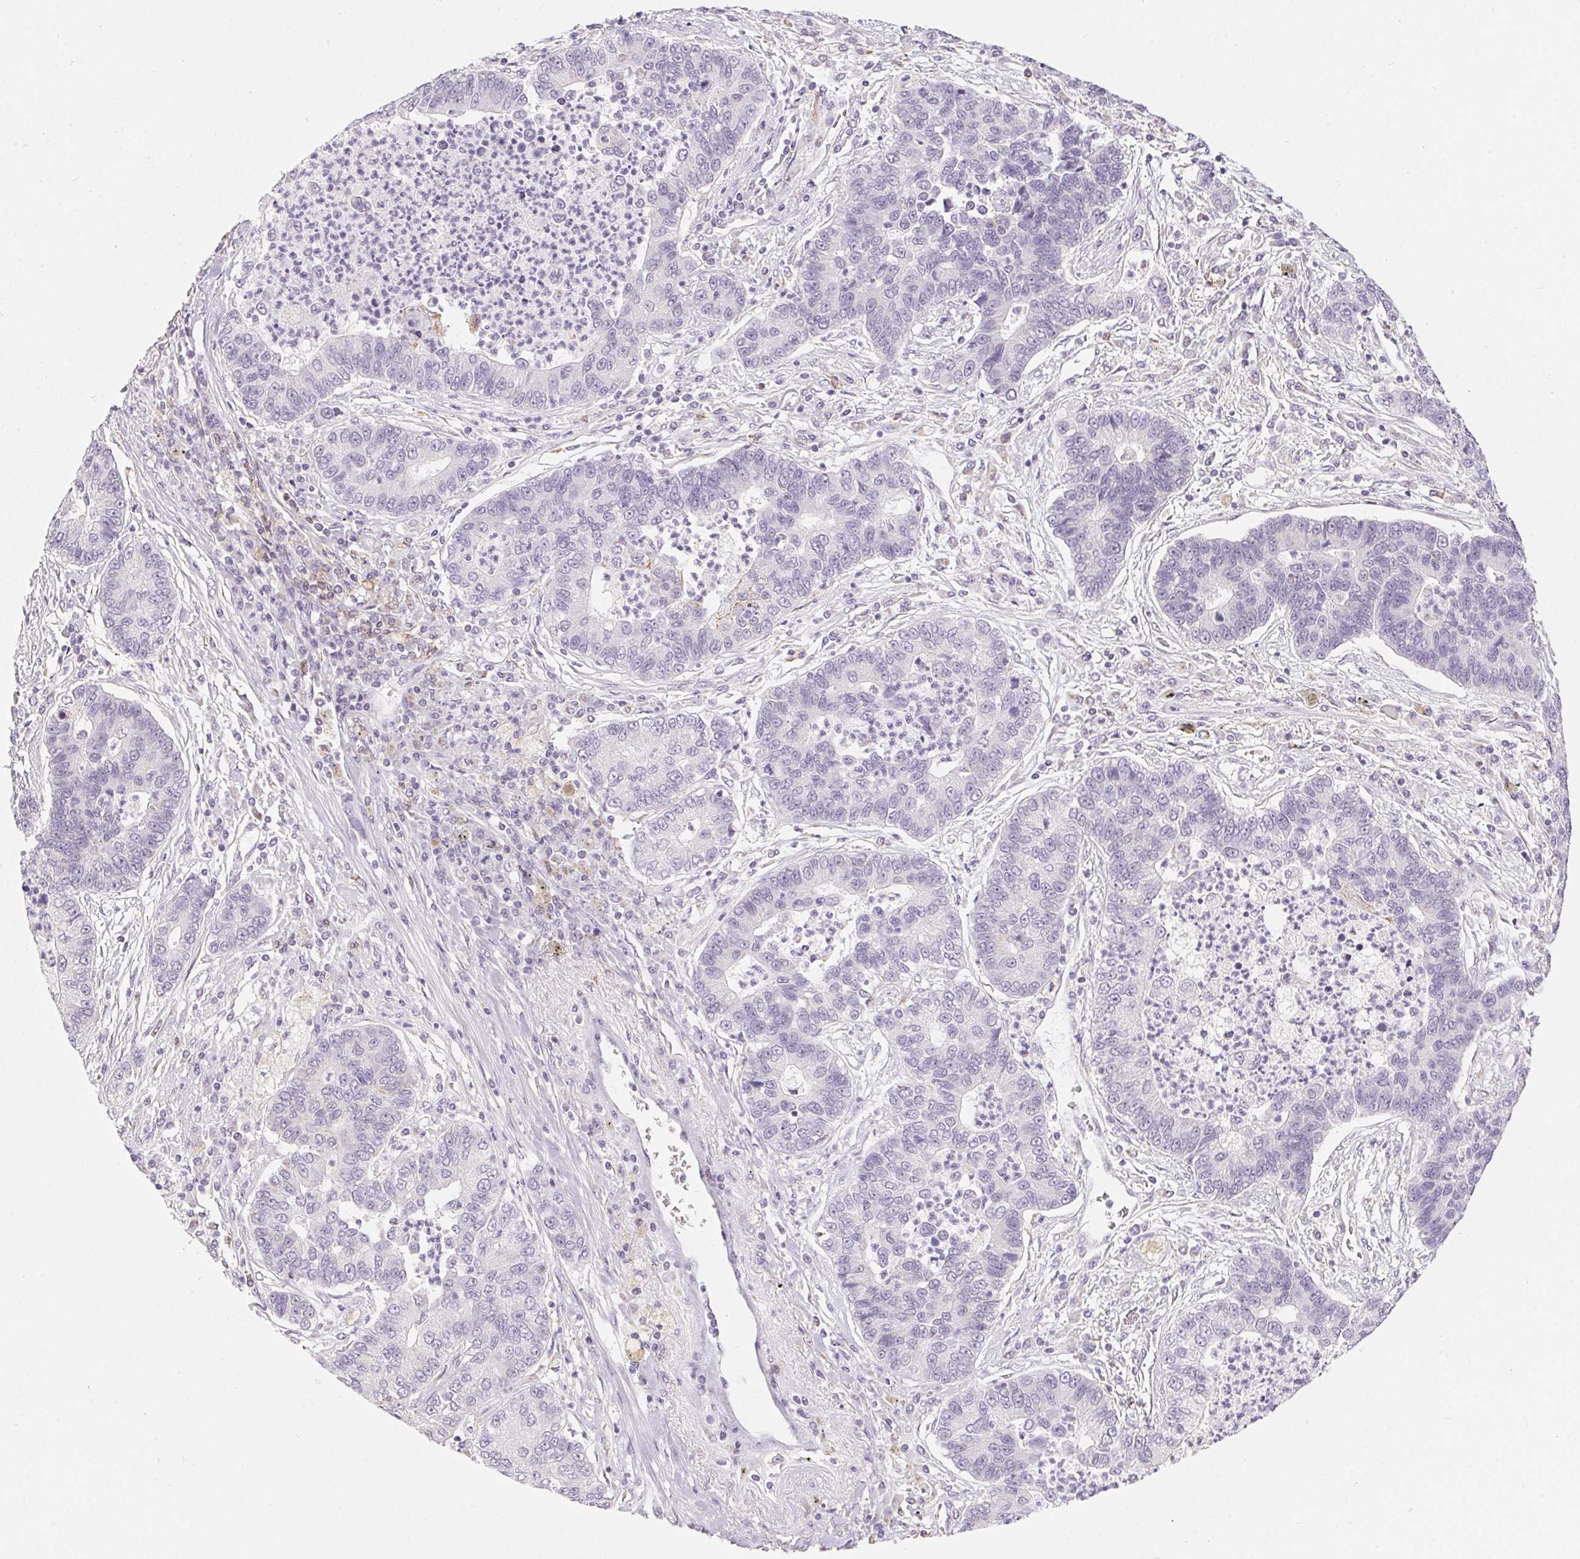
{"staining": {"intensity": "negative", "quantity": "none", "location": "none"}, "tissue": "lung cancer", "cell_type": "Tumor cells", "image_type": "cancer", "snomed": [{"axis": "morphology", "description": "Adenocarcinoma, NOS"}, {"axis": "topography", "description": "Lung"}], "caption": "Lung cancer was stained to show a protein in brown. There is no significant positivity in tumor cells.", "gene": "PRPH", "patient": {"sex": "female", "age": 57}}